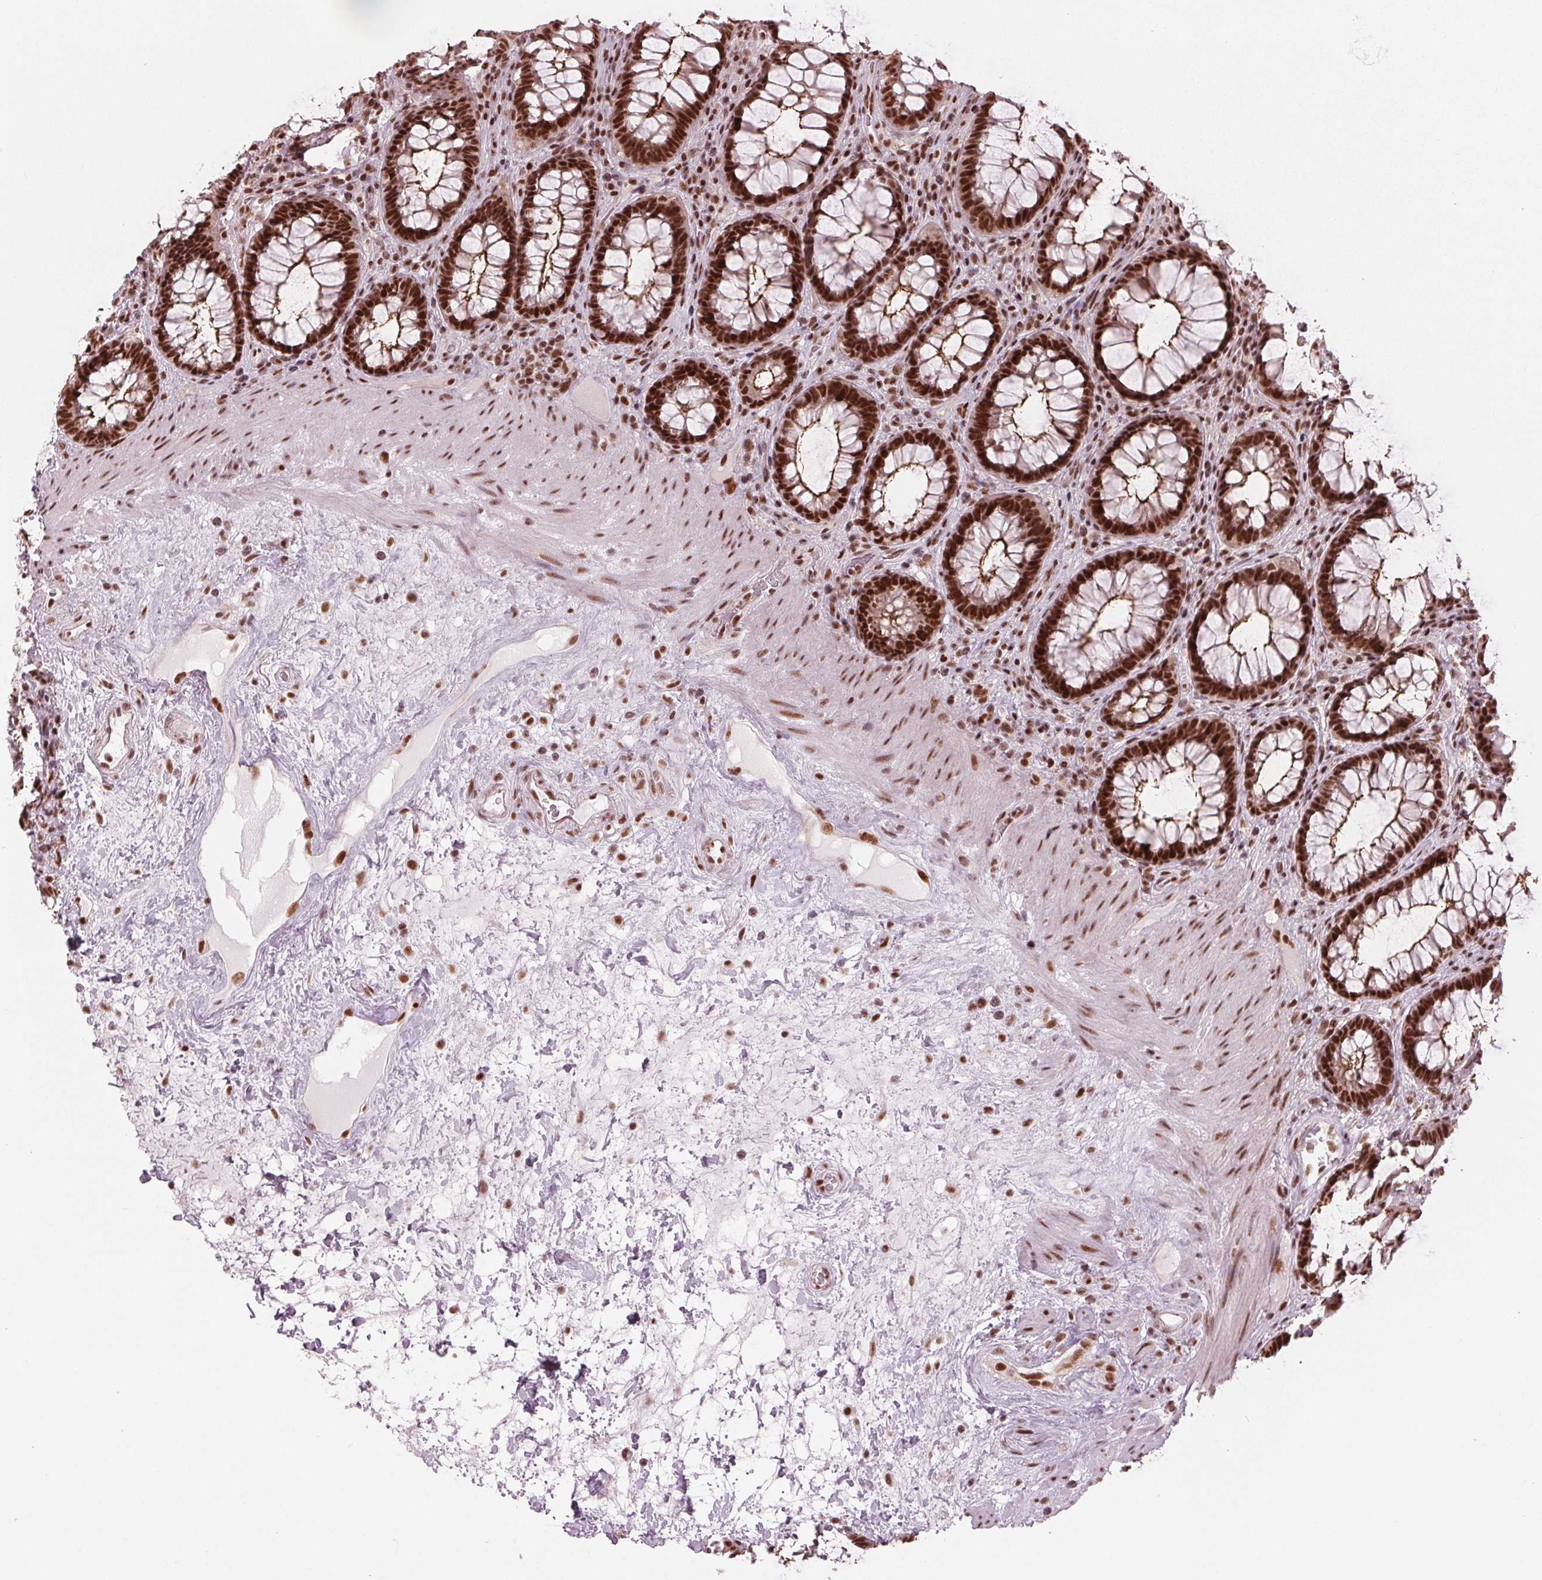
{"staining": {"intensity": "strong", "quantity": ">75%", "location": "cytoplasmic/membranous,nuclear"}, "tissue": "rectum", "cell_type": "Glandular cells", "image_type": "normal", "snomed": [{"axis": "morphology", "description": "Normal tissue, NOS"}, {"axis": "topography", "description": "Rectum"}], "caption": "Rectum stained with DAB (3,3'-diaminobenzidine) immunohistochemistry (IHC) demonstrates high levels of strong cytoplasmic/membranous,nuclear positivity in approximately >75% of glandular cells.", "gene": "LSM2", "patient": {"sex": "male", "age": 72}}